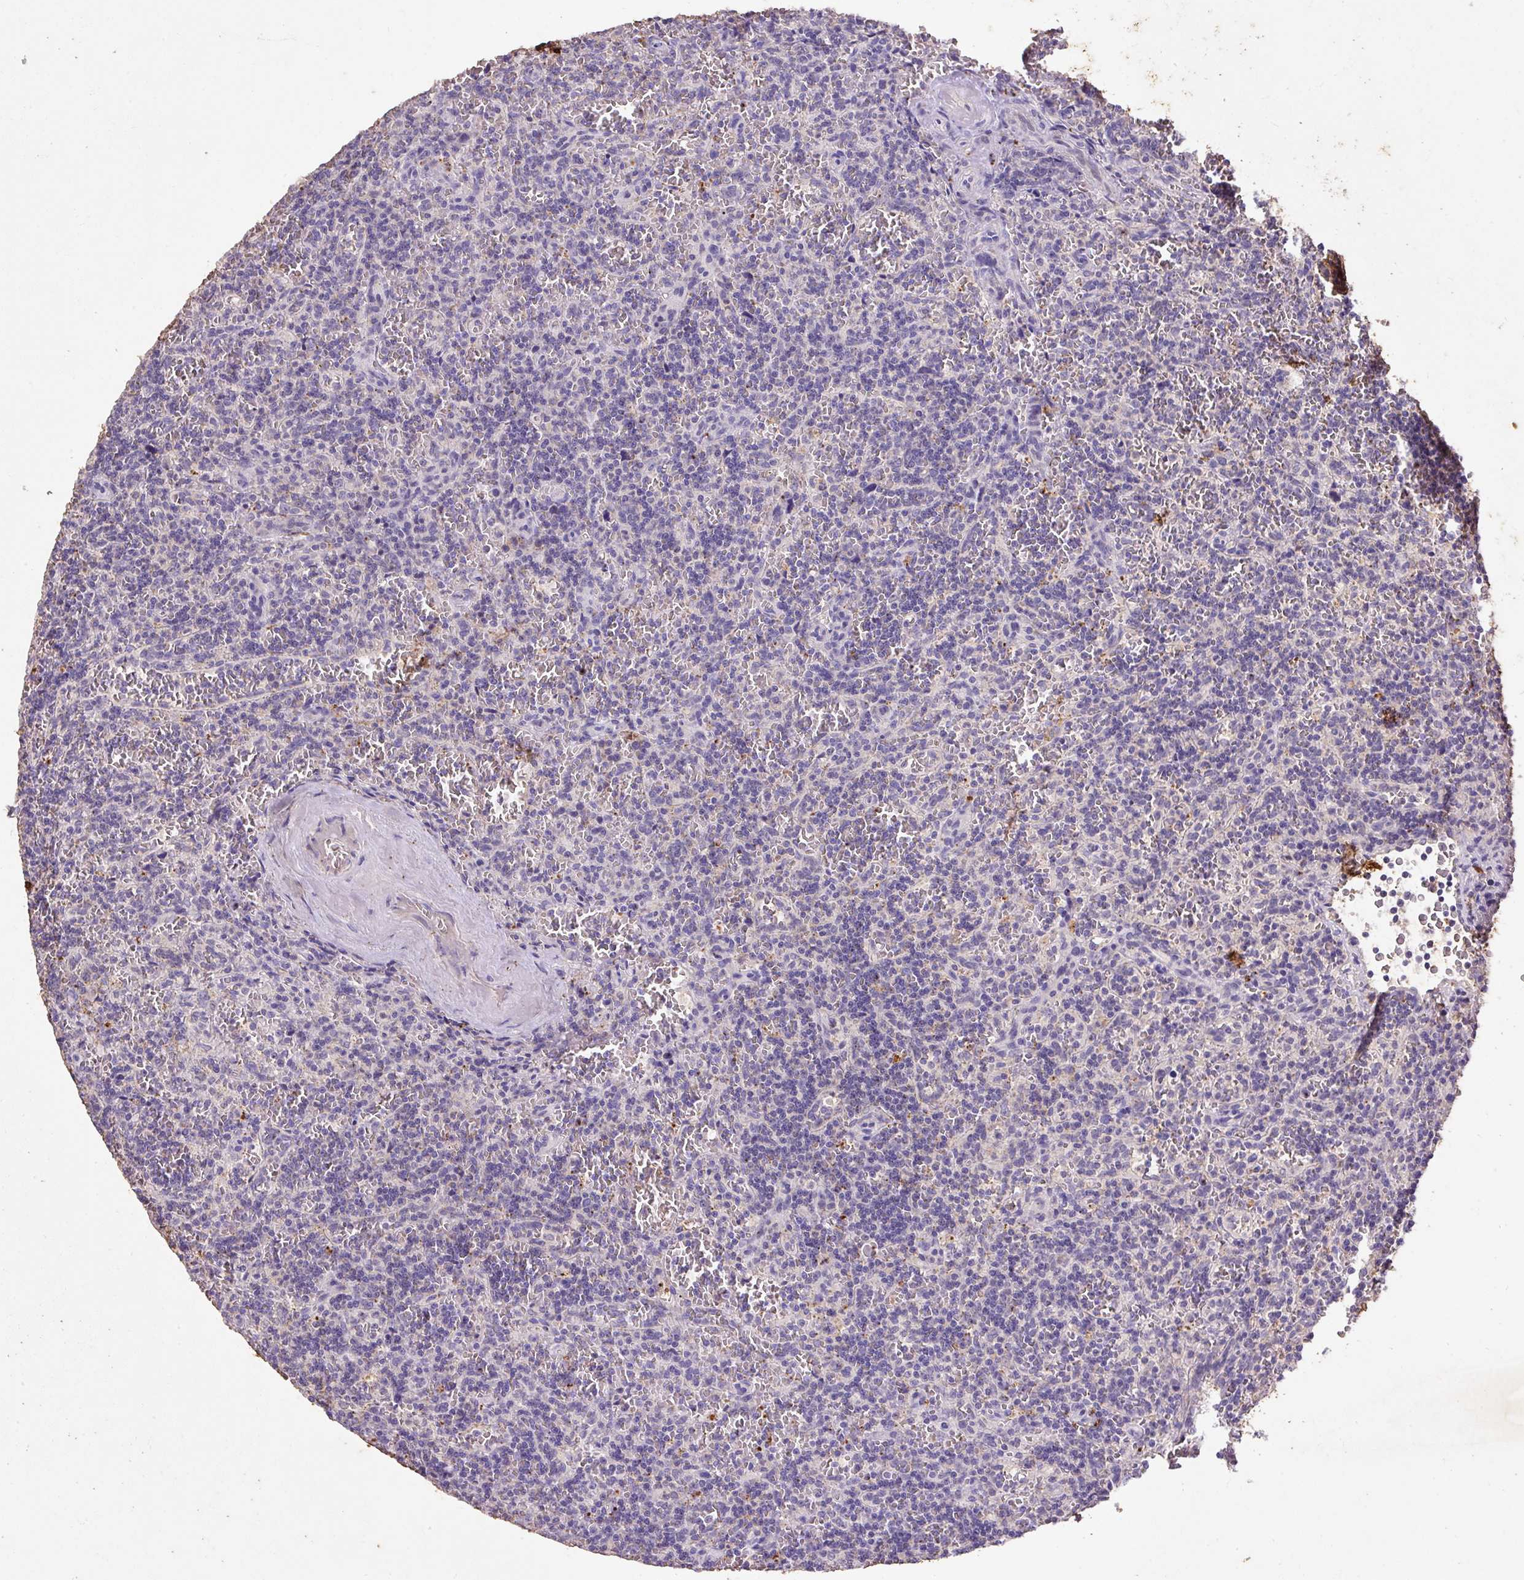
{"staining": {"intensity": "negative", "quantity": "none", "location": "none"}, "tissue": "lymphoma", "cell_type": "Tumor cells", "image_type": "cancer", "snomed": [{"axis": "morphology", "description": "Malignant lymphoma, non-Hodgkin's type, Low grade"}, {"axis": "topography", "description": "Spleen"}], "caption": "Tumor cells are negative for protein expression in human malignant lymphoma, non-Hodgkin's type (low-grade).", "gene": "LRTM2", "patient": {"sex": "male", "age": 73}}